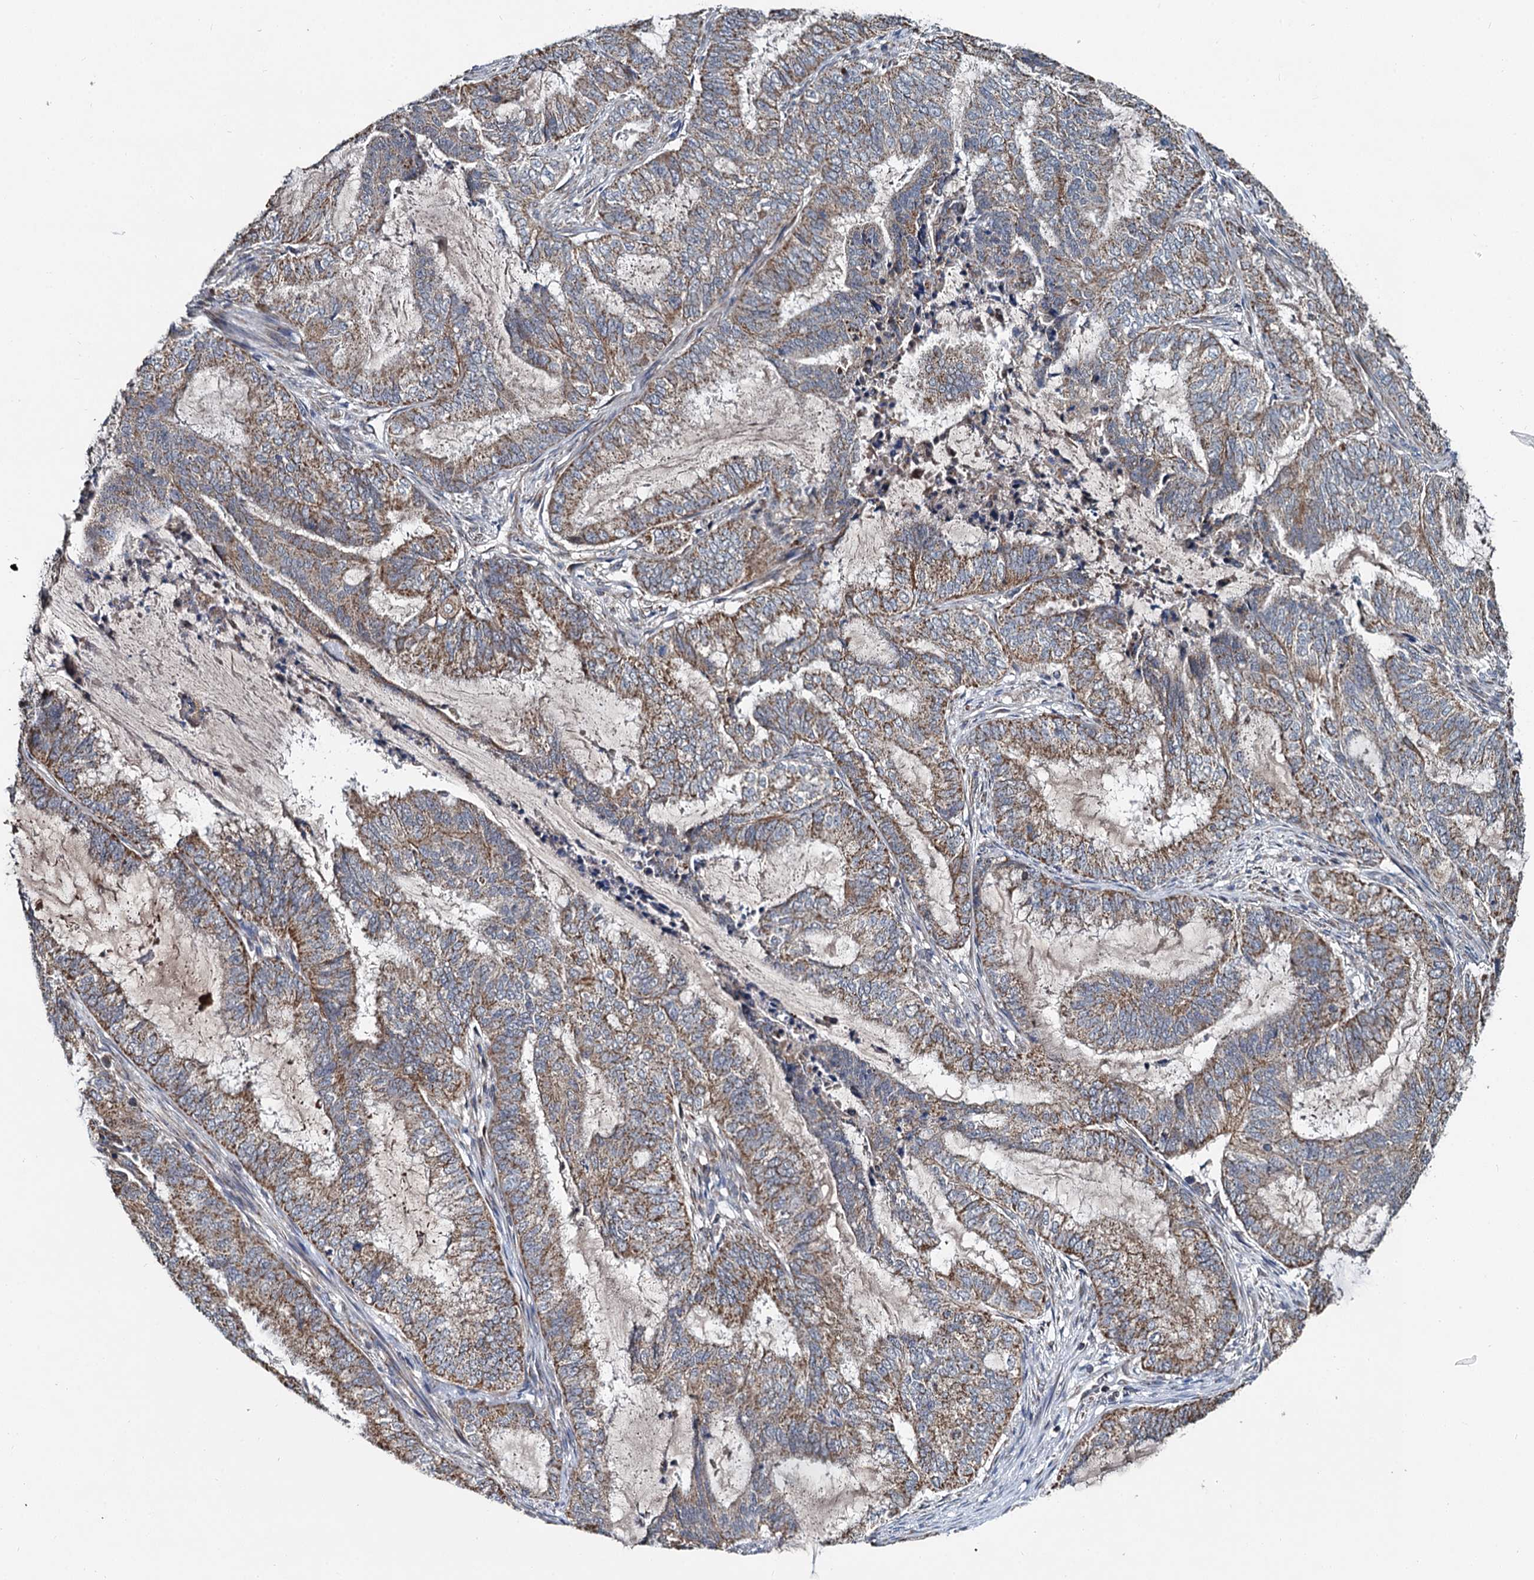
{"staining": {"intensity": "moderate", "quantity": "25%-75%", "location": "cytoplasmic/membranous"}, "tissue": "endometrial cancer", "cell_type": "Tumor cells", "image_type": "cancer", "snomed": [{"axis": "morphology", "description": "Adenocarcinoma, NOS"}, {"axis": "topography", "description": "Endometrium"}], "caption": "Immunohistochemical staining of adenocarcinoma (endometrial) reveals medium levels of moderate cytoplasmic/membranous protein staining in about 25%-75% of tumor cells.", "gene": "SPRYD3", "patient": {"sex": "female", "age": 51}}